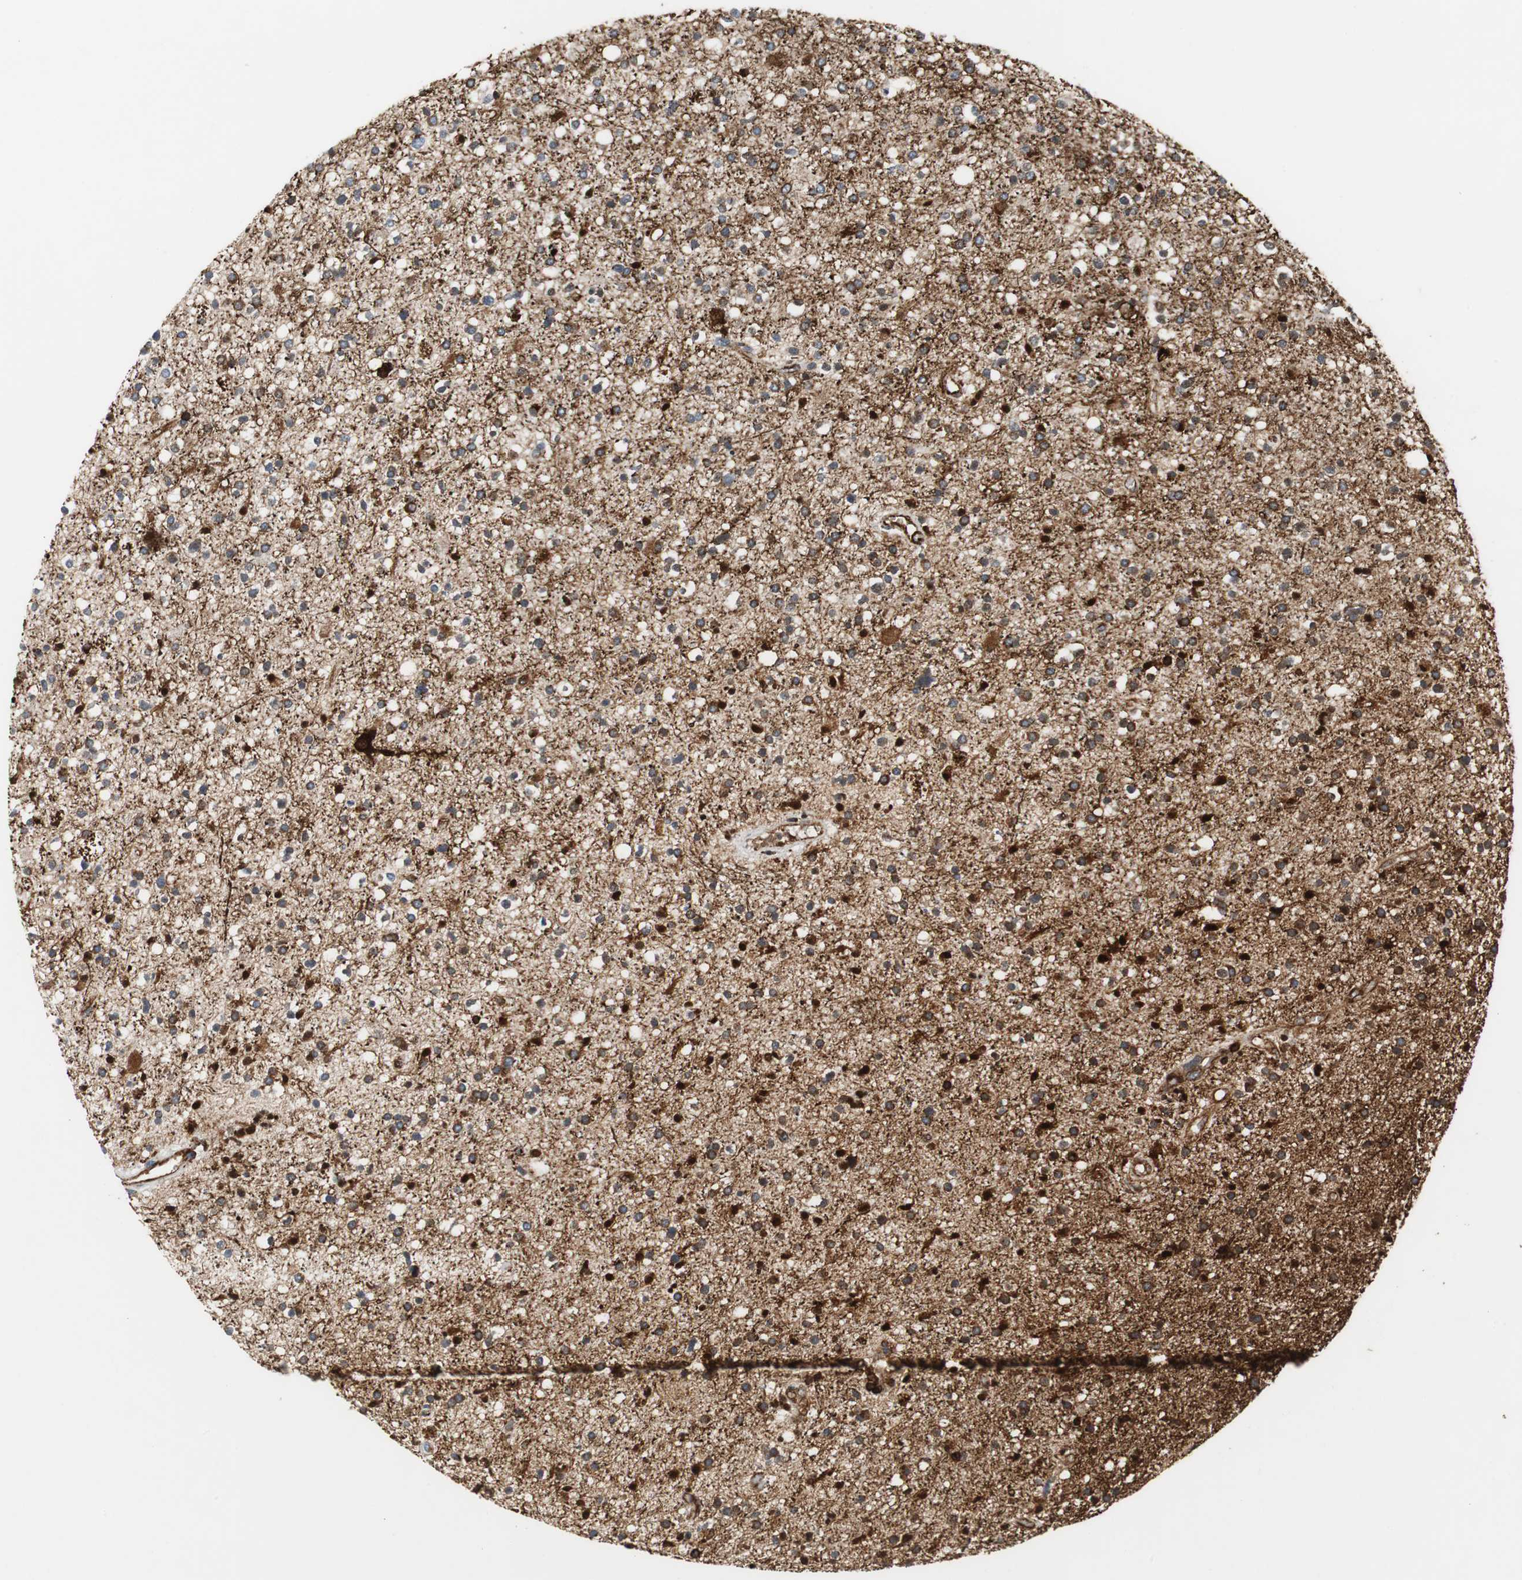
{"staining": {"intensity": "moderate", "quantity": "<25%", "location": "cytoplasmic/membranous"}, "tissue": "glioma", "cell_type": "Tumor cells", "image_type": "cancer", "snomed": [{"axis": "morphology", "description": "Glioma, malignant, High grade"}, {"axis": "topography", "description": "Brain"}], "caption": "This histopathology image shows immunohistochemistry staining of human high-grade glioma (malignant), with low moderate cytoplasmic/membranous staining in approximately <25% of tumor cells.", "gene": "TUBA4A", "patient": {"sex": "male", "age": 33}}